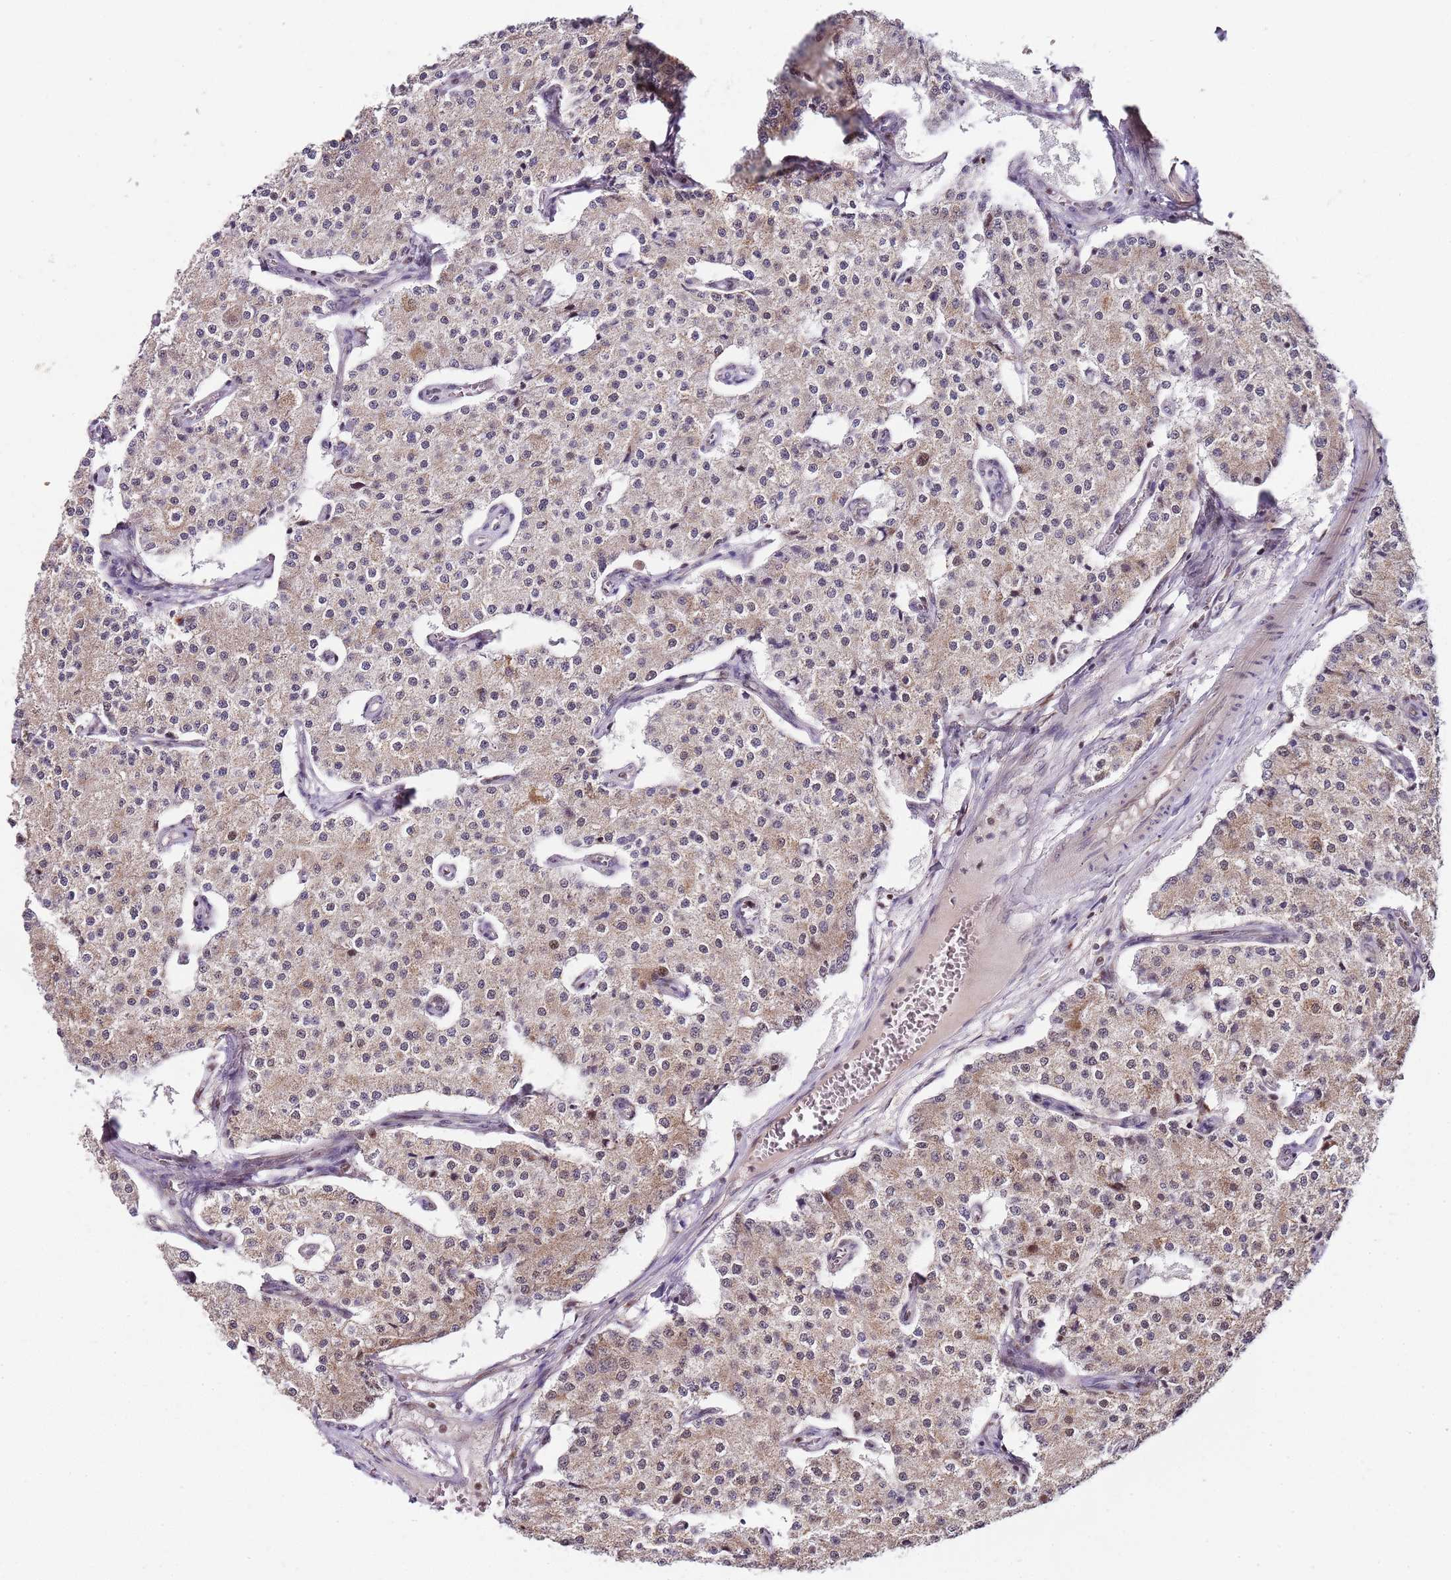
{"staining": {"intensity": "weak", "quantity": "25%-75%", "location": "cytoplasmic/membranous"}, "tissue": "carcinoid", "cell_type": "Tumor cells", "image_type": "cancer", "snomed": [{"axis": "morphology", "description": "Carcinoid, malignant, NOS"}, {"axis": "topography", "description": "Colon"}], "caption": "IHC staining of carcinoid, which reveals low levels of weak cytoplasmic/membranous staining in approximately 25%-75% of tumor cells indicating weak cytoplasmic/membranous protein staining. The staining was performed using DAB (3,3'-diaminobenzidine) (brown) for protein detection and nuclei were counterstained in hematoxylin (blue).", "gene": "EDC3", "patient": {"sex": "female", "age": 52}}